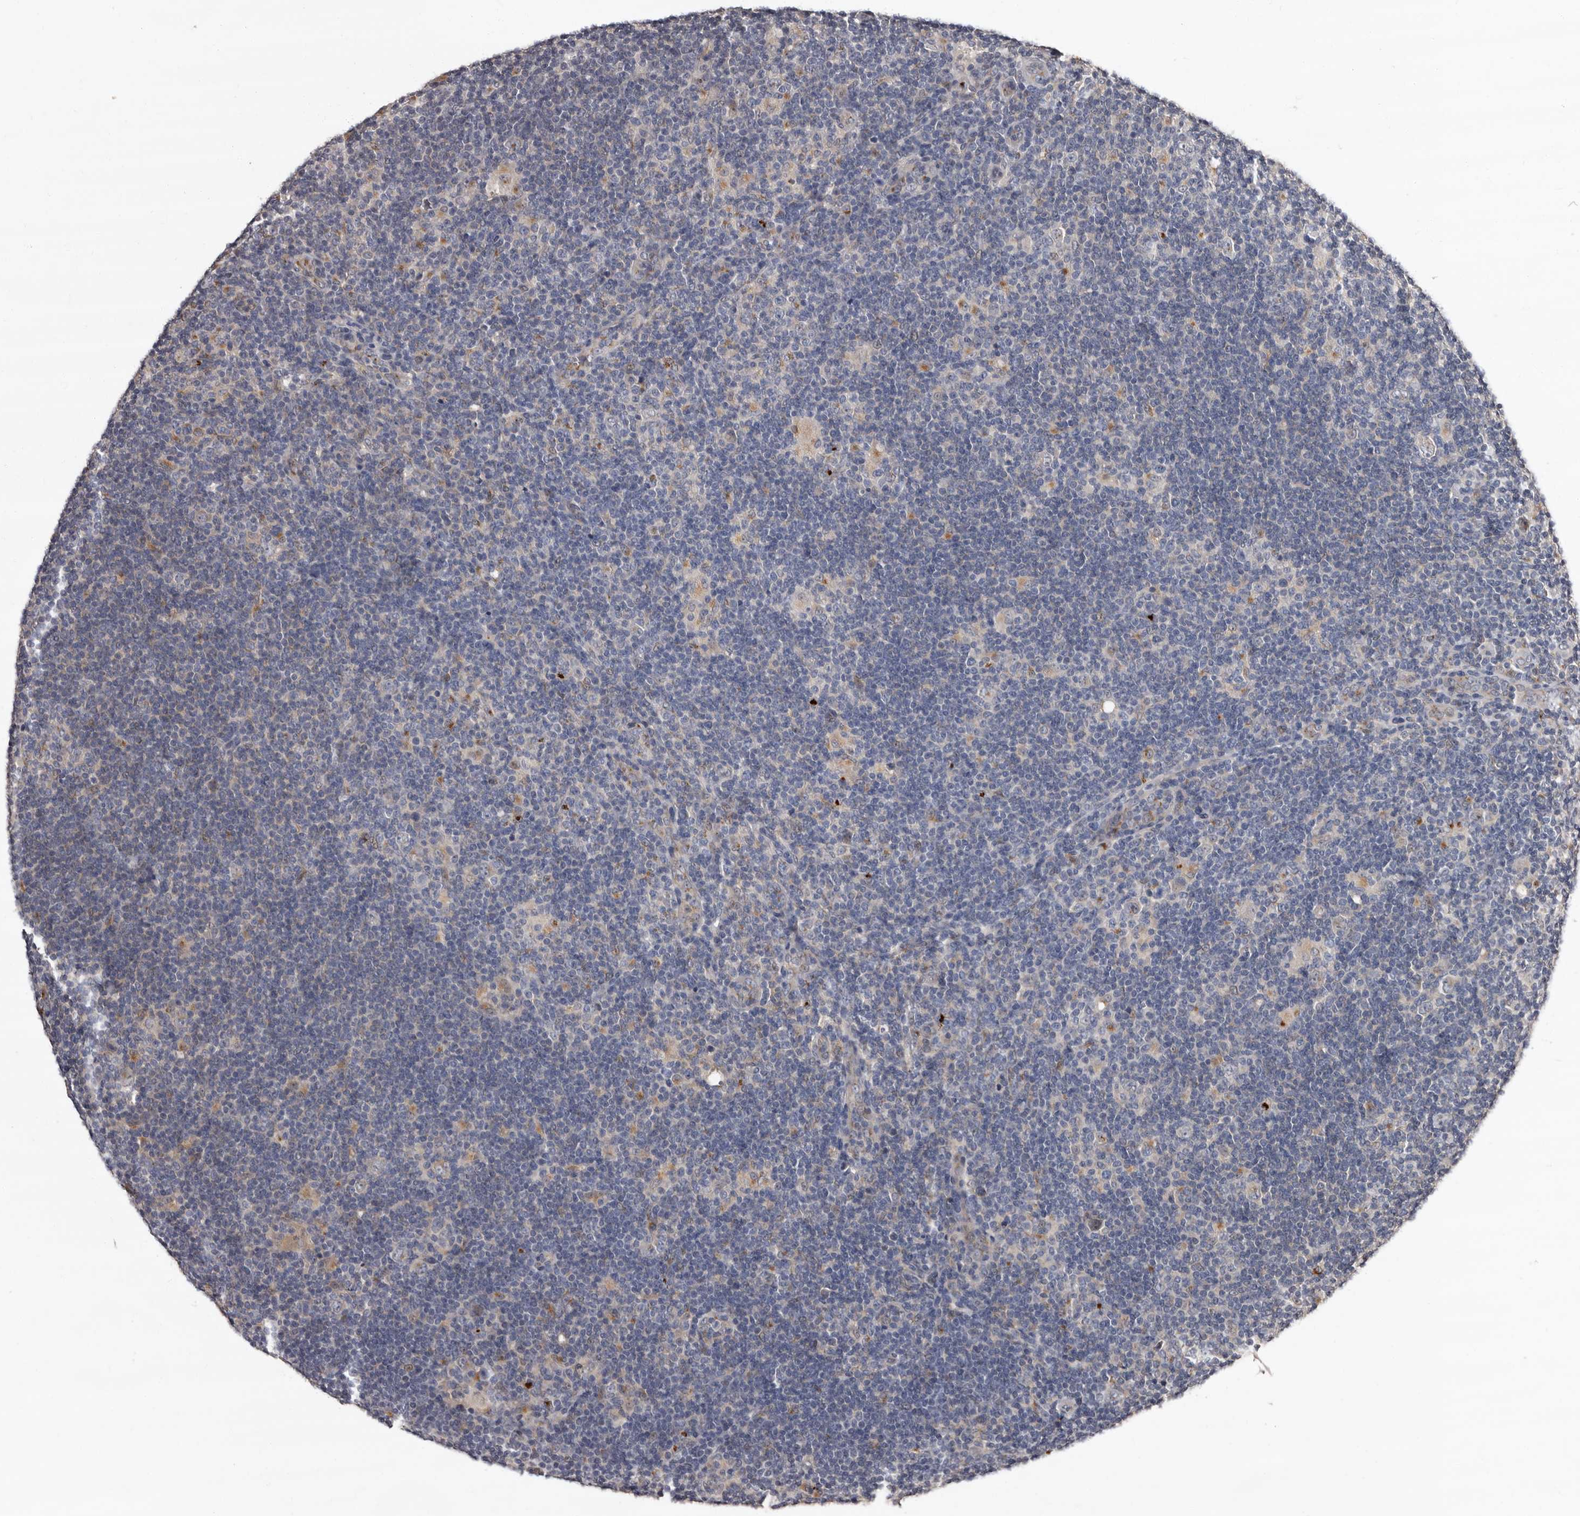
{"staining": {"intensity": "weak", "quantity": "<25%", "location": "cytoplasmic/membranous"}, "tissue": "lymphoma", "cell_type": "Tumor cells", "image_type": "cancer", "snomed": [{"axis": "morphology", "description": "Hodgkin's disease, NOS"}, {"axis": "topography", "description": "Lymph node"}], "caption": "Immunohistochemistry (IHC) histopathology image of neoplastic tissue: human Hodgkin's disease stained with DAB displays no significant protein positivity in tumor cells.", "gene": "FAM91A1", "patient": {"sex": "female", "age": 57}}